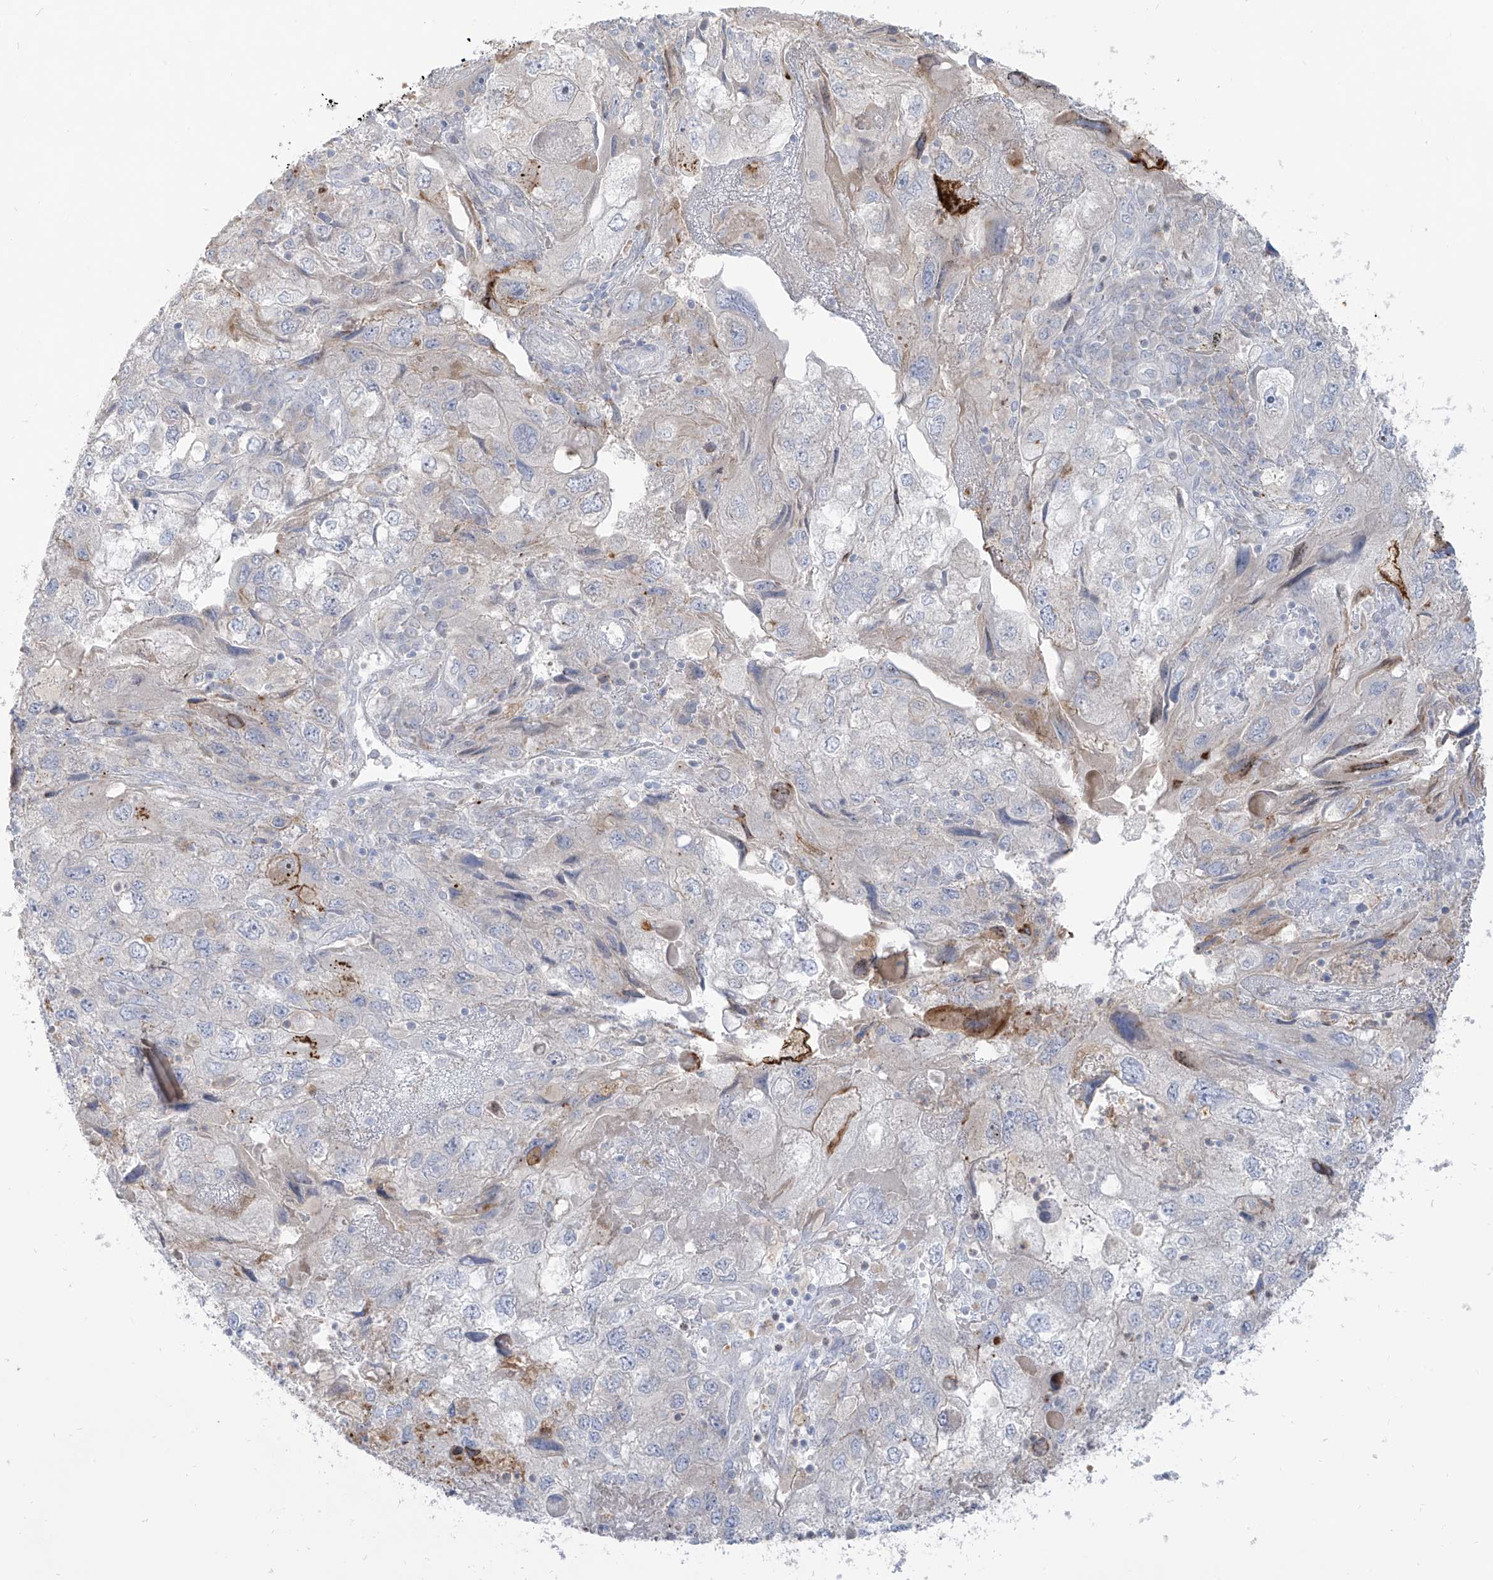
{"staining": {"intensity": "negative", "quantity": "none", "location": "none"}, "tissue": "endometrial cancer", "cell_type": "Tumor cells", "image_type": "cancer", "snomed": [{"axis": "morphology", "description": "Adenocarcinoma, NOS"}, {"axis": "topography", "description": "Endometrium"}], "caption": "A high-resolution image shows immunohistochemistry staining of endometrial cancer (adenocarcinoma), which displays no significant positivity in tumor cells.", "gene": "NOTO", "patient": {"sex": "female", "age": 49}}